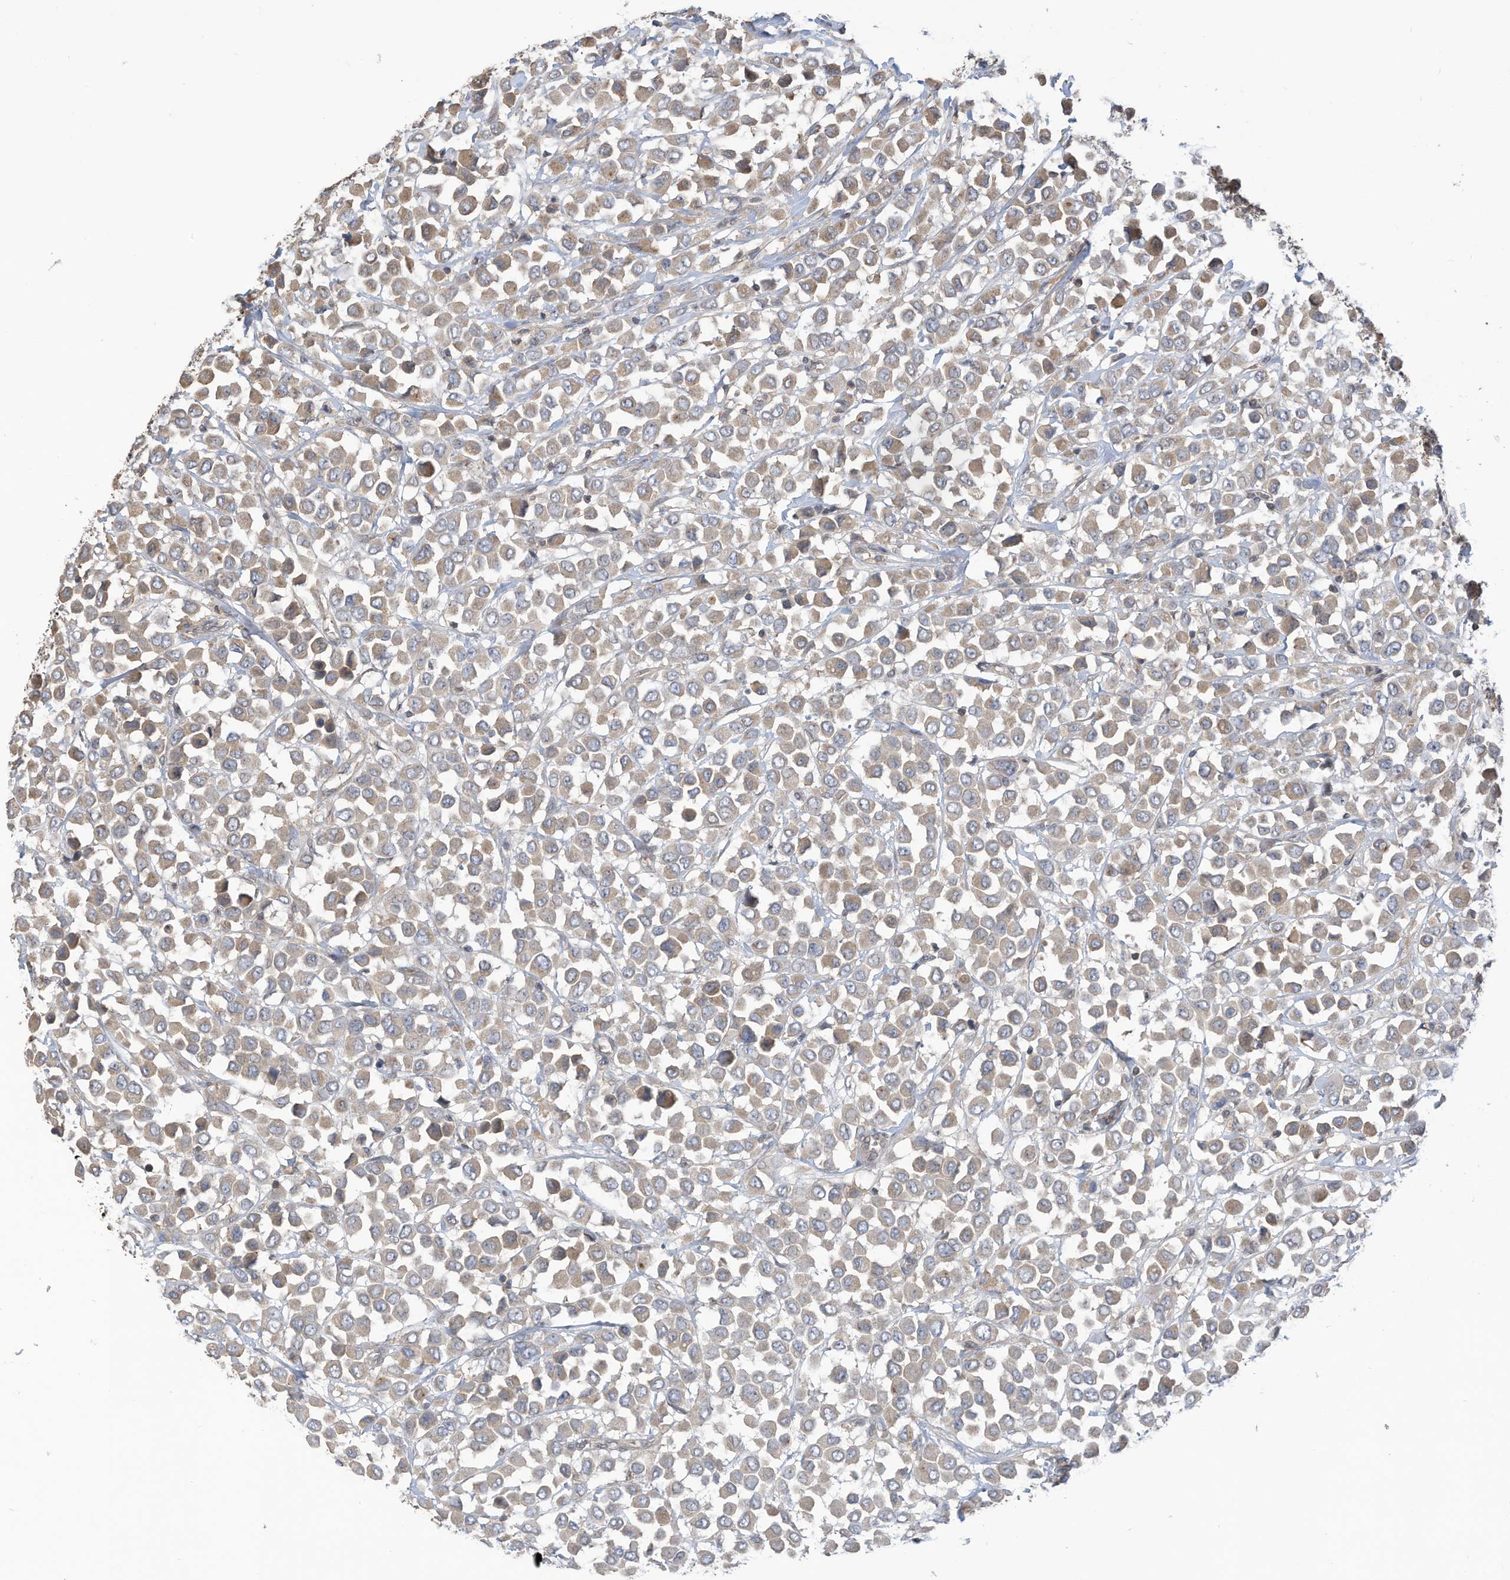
{"staining": {"intensity": "weak", "quantity": "25%-75%", "location": "cytoplasmic/membranous"}, "tissue": "breast cancer", "cell_type": "Tumor cells", "image_type": "cancer", "snomed": [{"axis": "morphology", "description": "Duct carcinoma"}, {"axis": "topography", "description": "Breast"}], "caption": "Weak cytoplasmic/membranous protein staining is present in approximately 25%-75% of tumor cells in breast cancer. Ihc stains the protein of interest in brown and the nuclei are stained blue.", "gene": "REC8", "patient": {"sex": "female", "age": 61}}